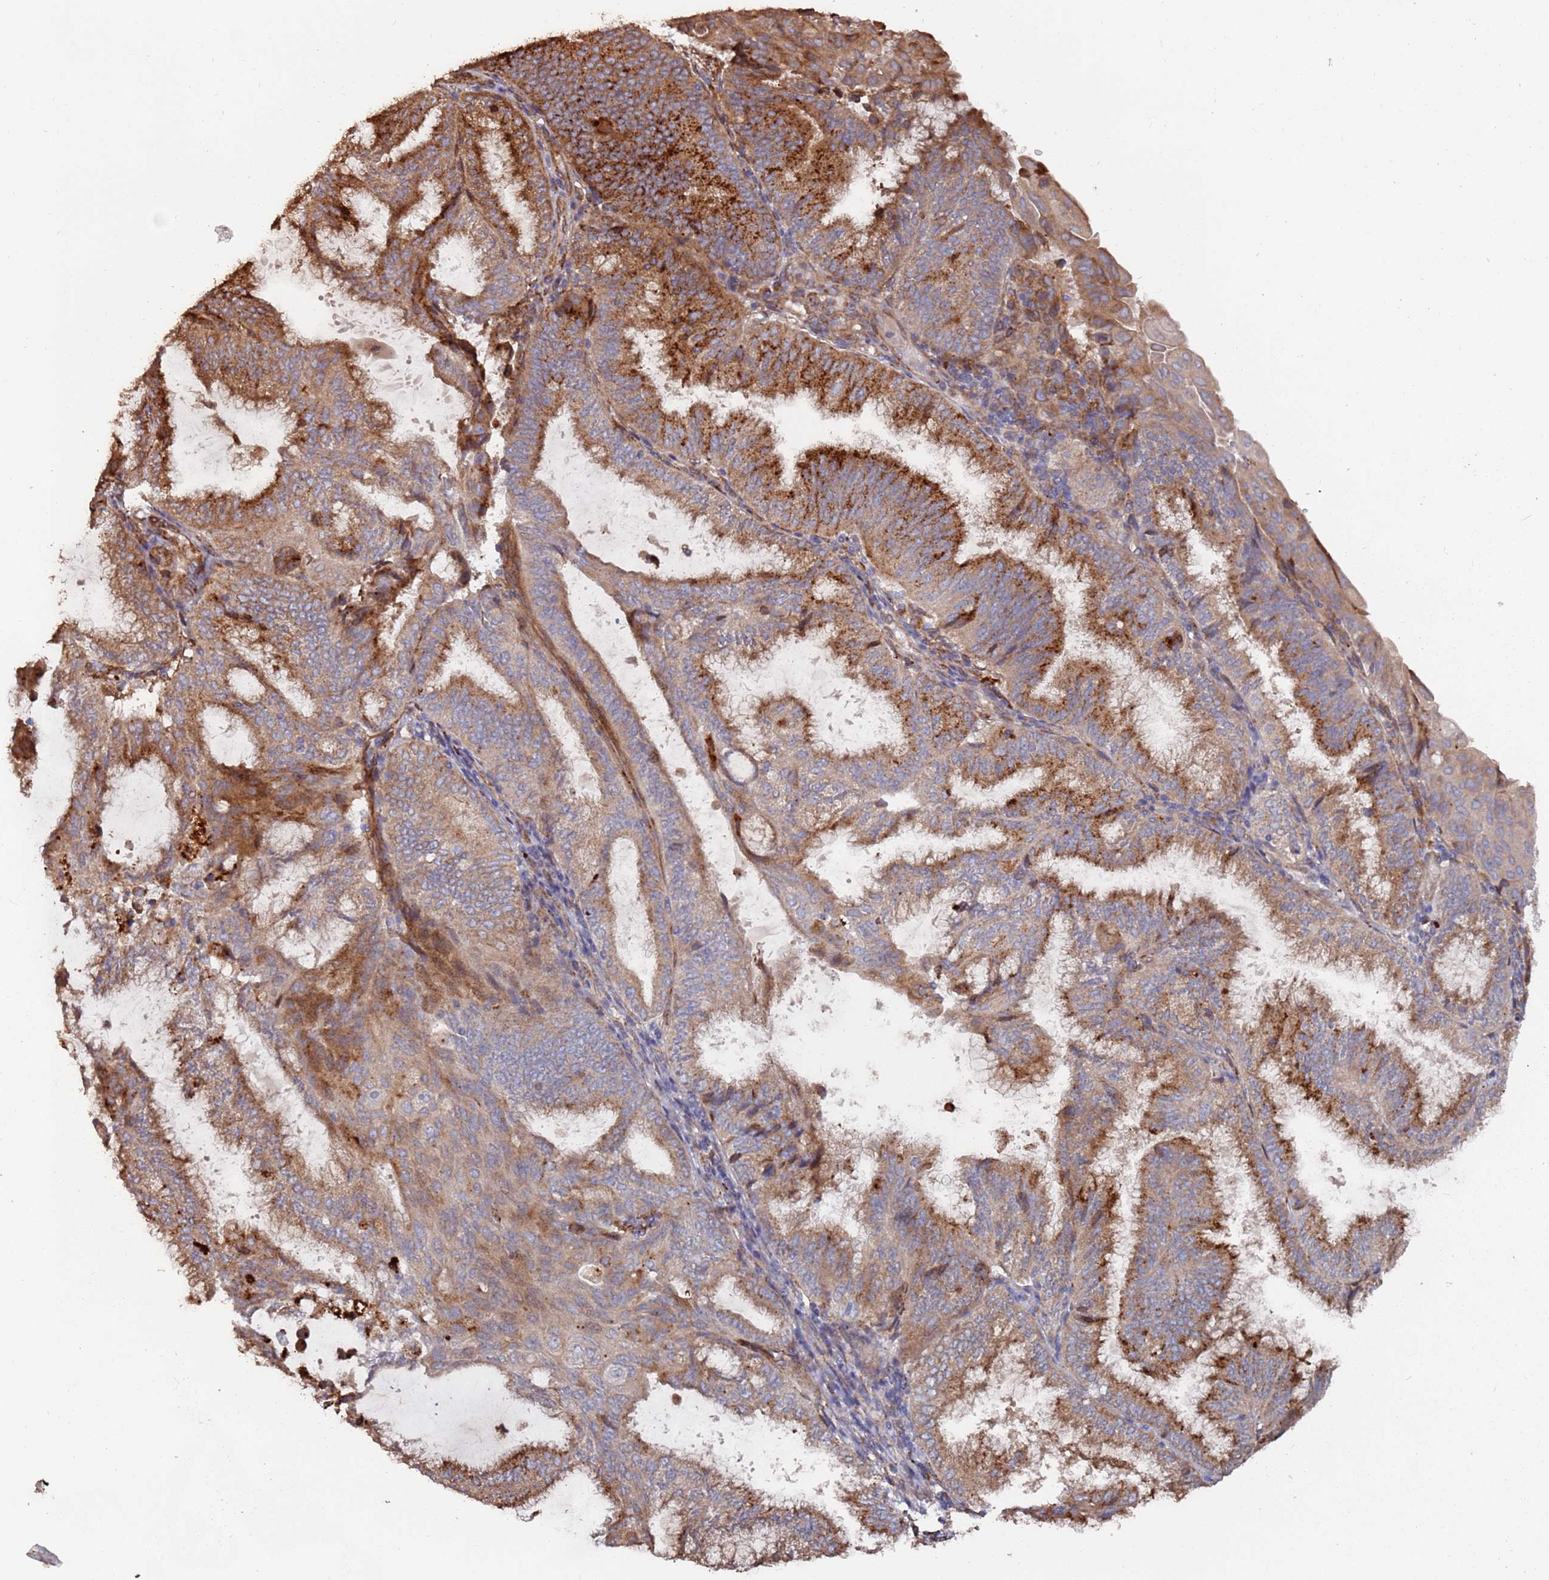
{"staining": {"intensity": "strong", "quantity": ">75%", "location": "cytoplasmic/membranous"}, "tissue": "endometrial cancer", "cell_type": "Tumor cells", "image_type": "cancer", "snomed": [{"axis": "morphology", "description": "Adenocarcinoma, NOS"}, {"axis": "topography", "description": "Endometrium"}], "caption": "Immunohistochemical staining of human endometrial adenocarcinoma shows high levels of strong cytoplasmic/membranous positivity in approximately >75% of tumor cells.", "gene": "LACC1", "patient": {"sex": "female", "age": 49}}